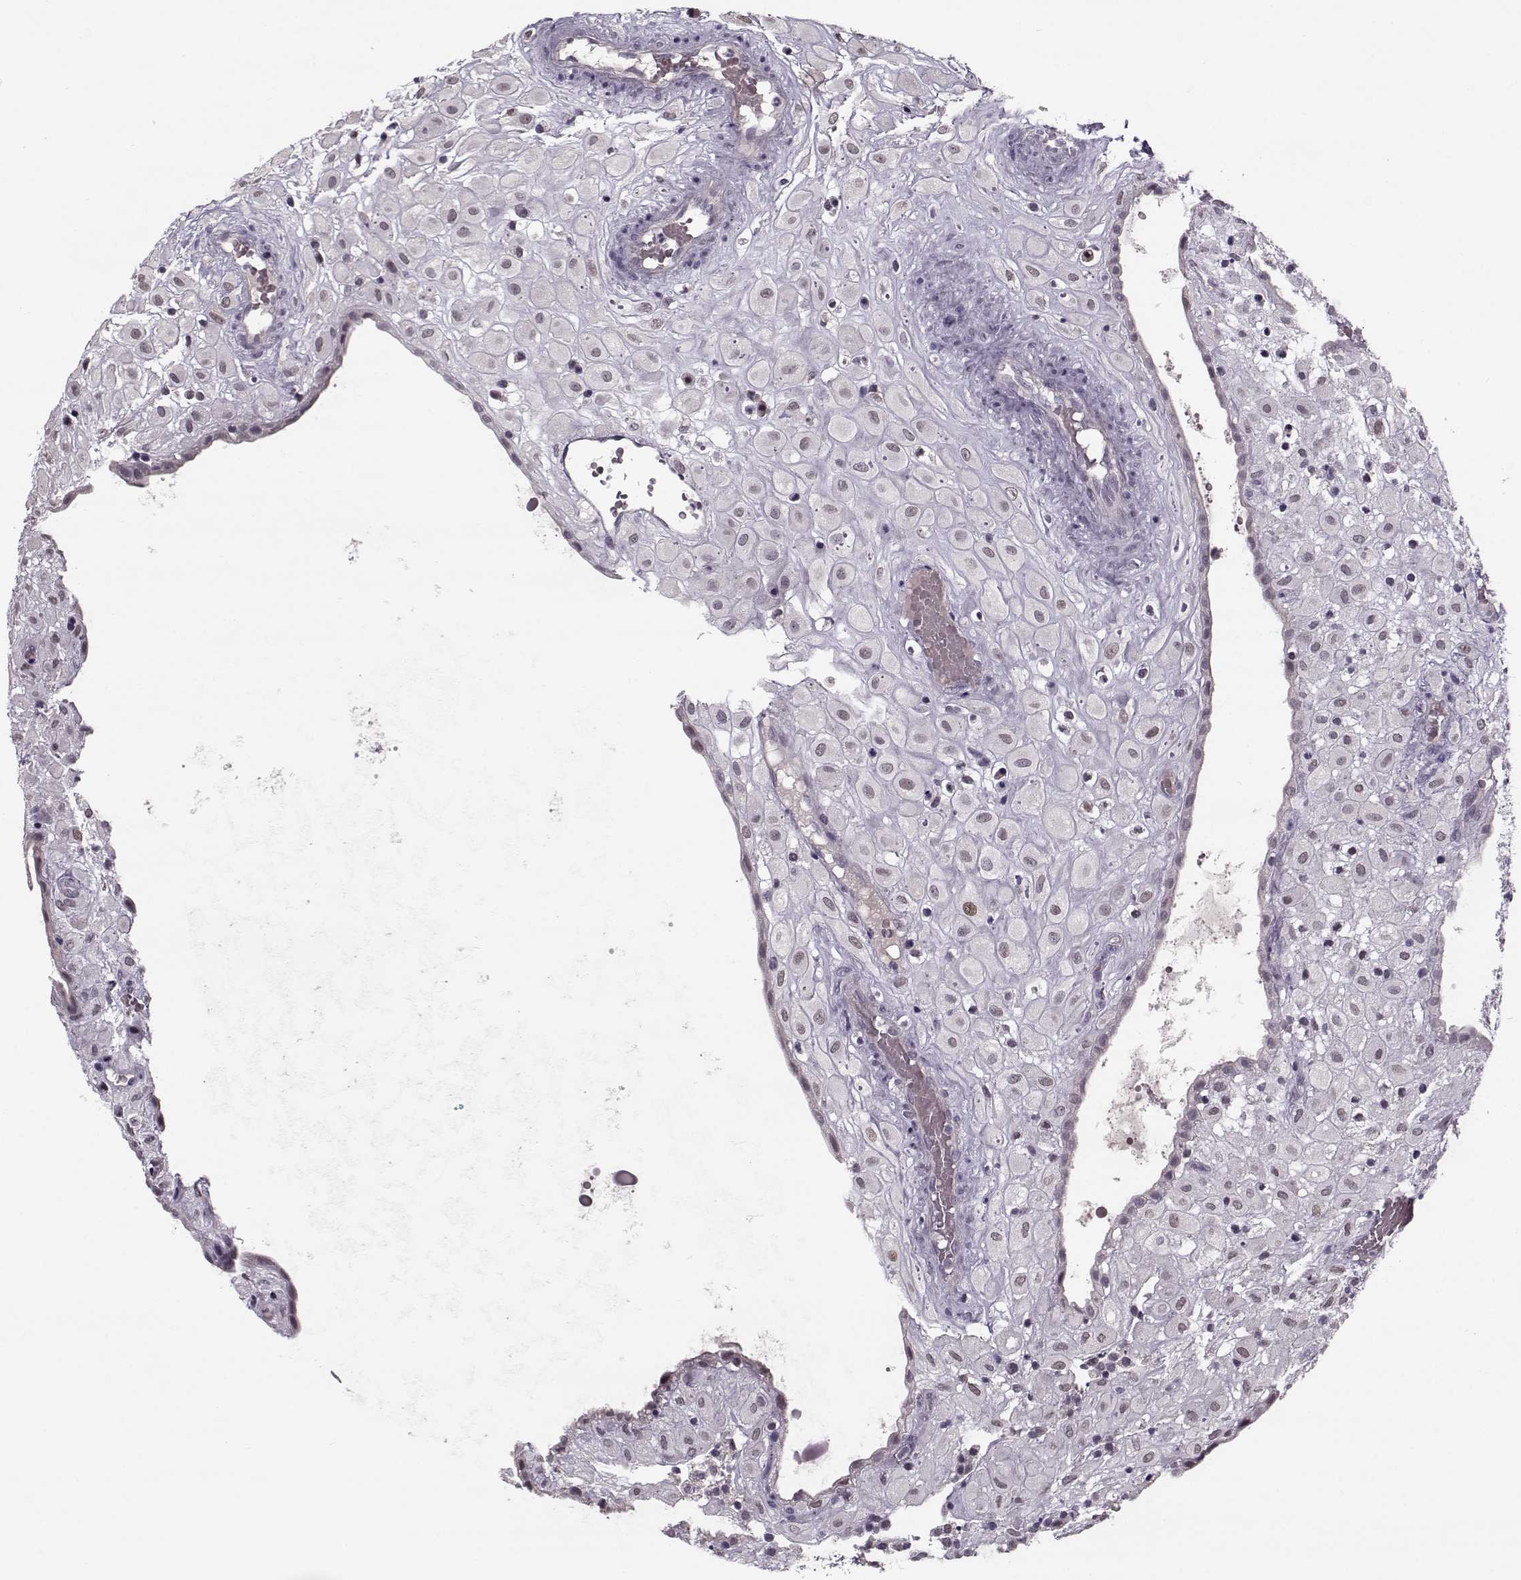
{"staining": {"intensity": "negative", "quantity": "none", "location": "none"}, "tissue": "placenta", "cell_type": "Decidual cells", "image_type": "normal", "snomed": [{"axis": "morphology", "description": "Normal tissue, NOS"}, {"axis": "topography", "description": "Placenta"}], "caption": "High power microscopy photomicrograph of an immunohistochemistry (IHC) histopathology image of benign placenta, revealing no significant expression in decidual cells.", "gene": "DNAI3", "patient": {"sex": "female", "age": 24}}